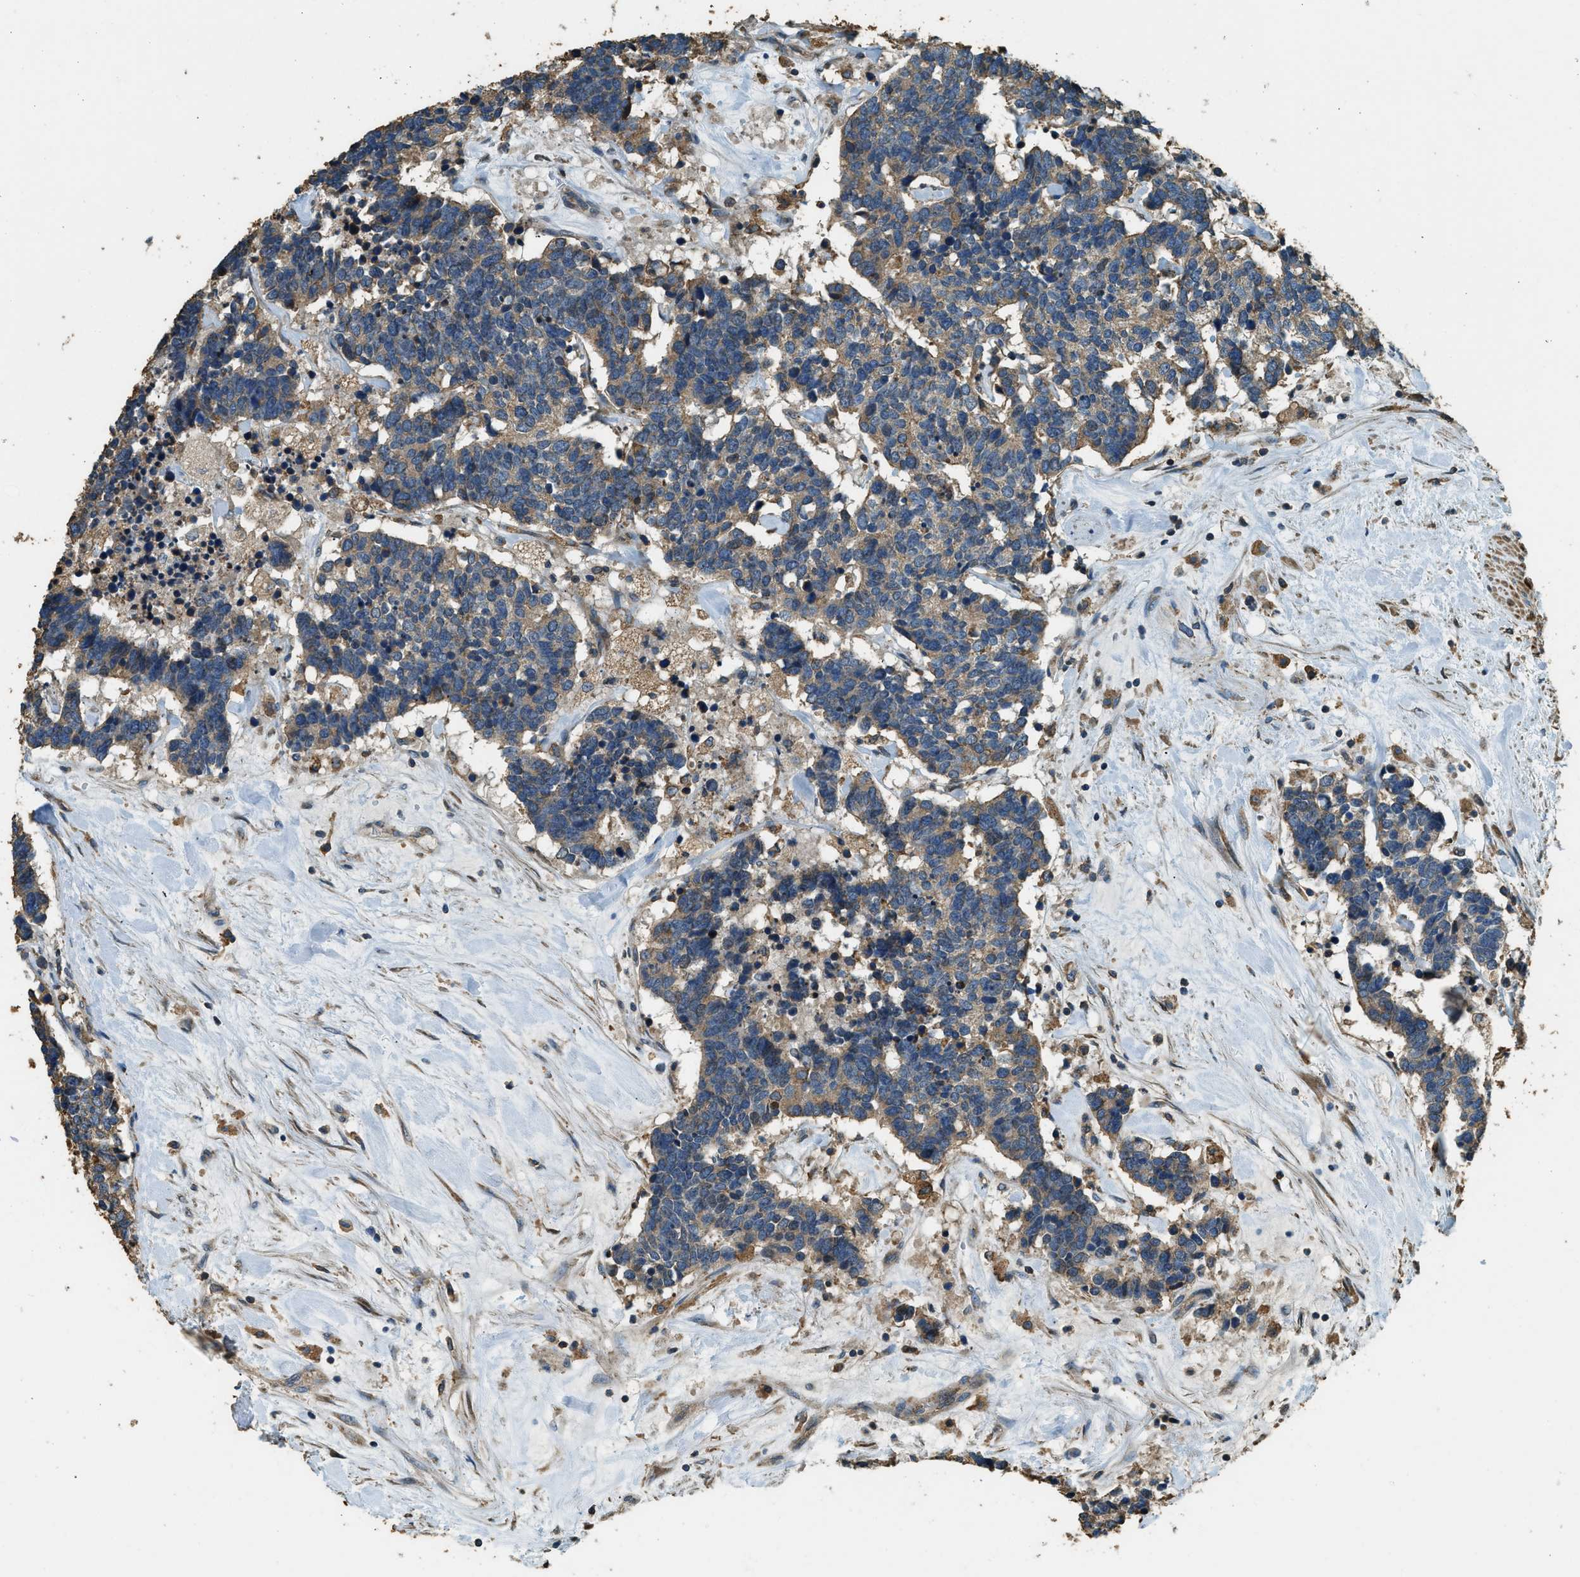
{"staining": {"intensity": "weak", "quantity": ">75%", "location": "cytoplasmic/membranous"}, "tissue": "carcinoid", "cell_type": "Tumor cells", "image_type": "cancer", "snomed": [{"axis": "morphology", "description": "Carcinoma, NOS"}, {"axis": "morphology", "description": "Carcinoid, malignant, NOS"}, {"axis": "topography", "description": "Urinary bladder"}], "caption": "This is a micrograph of IHC staining of carcinoid, which shows weak positivity in the cytoplasmic/membranous of tumor cells.", "gene": "ERGIC1", "patient": {"sex": "male", "age": 57}}